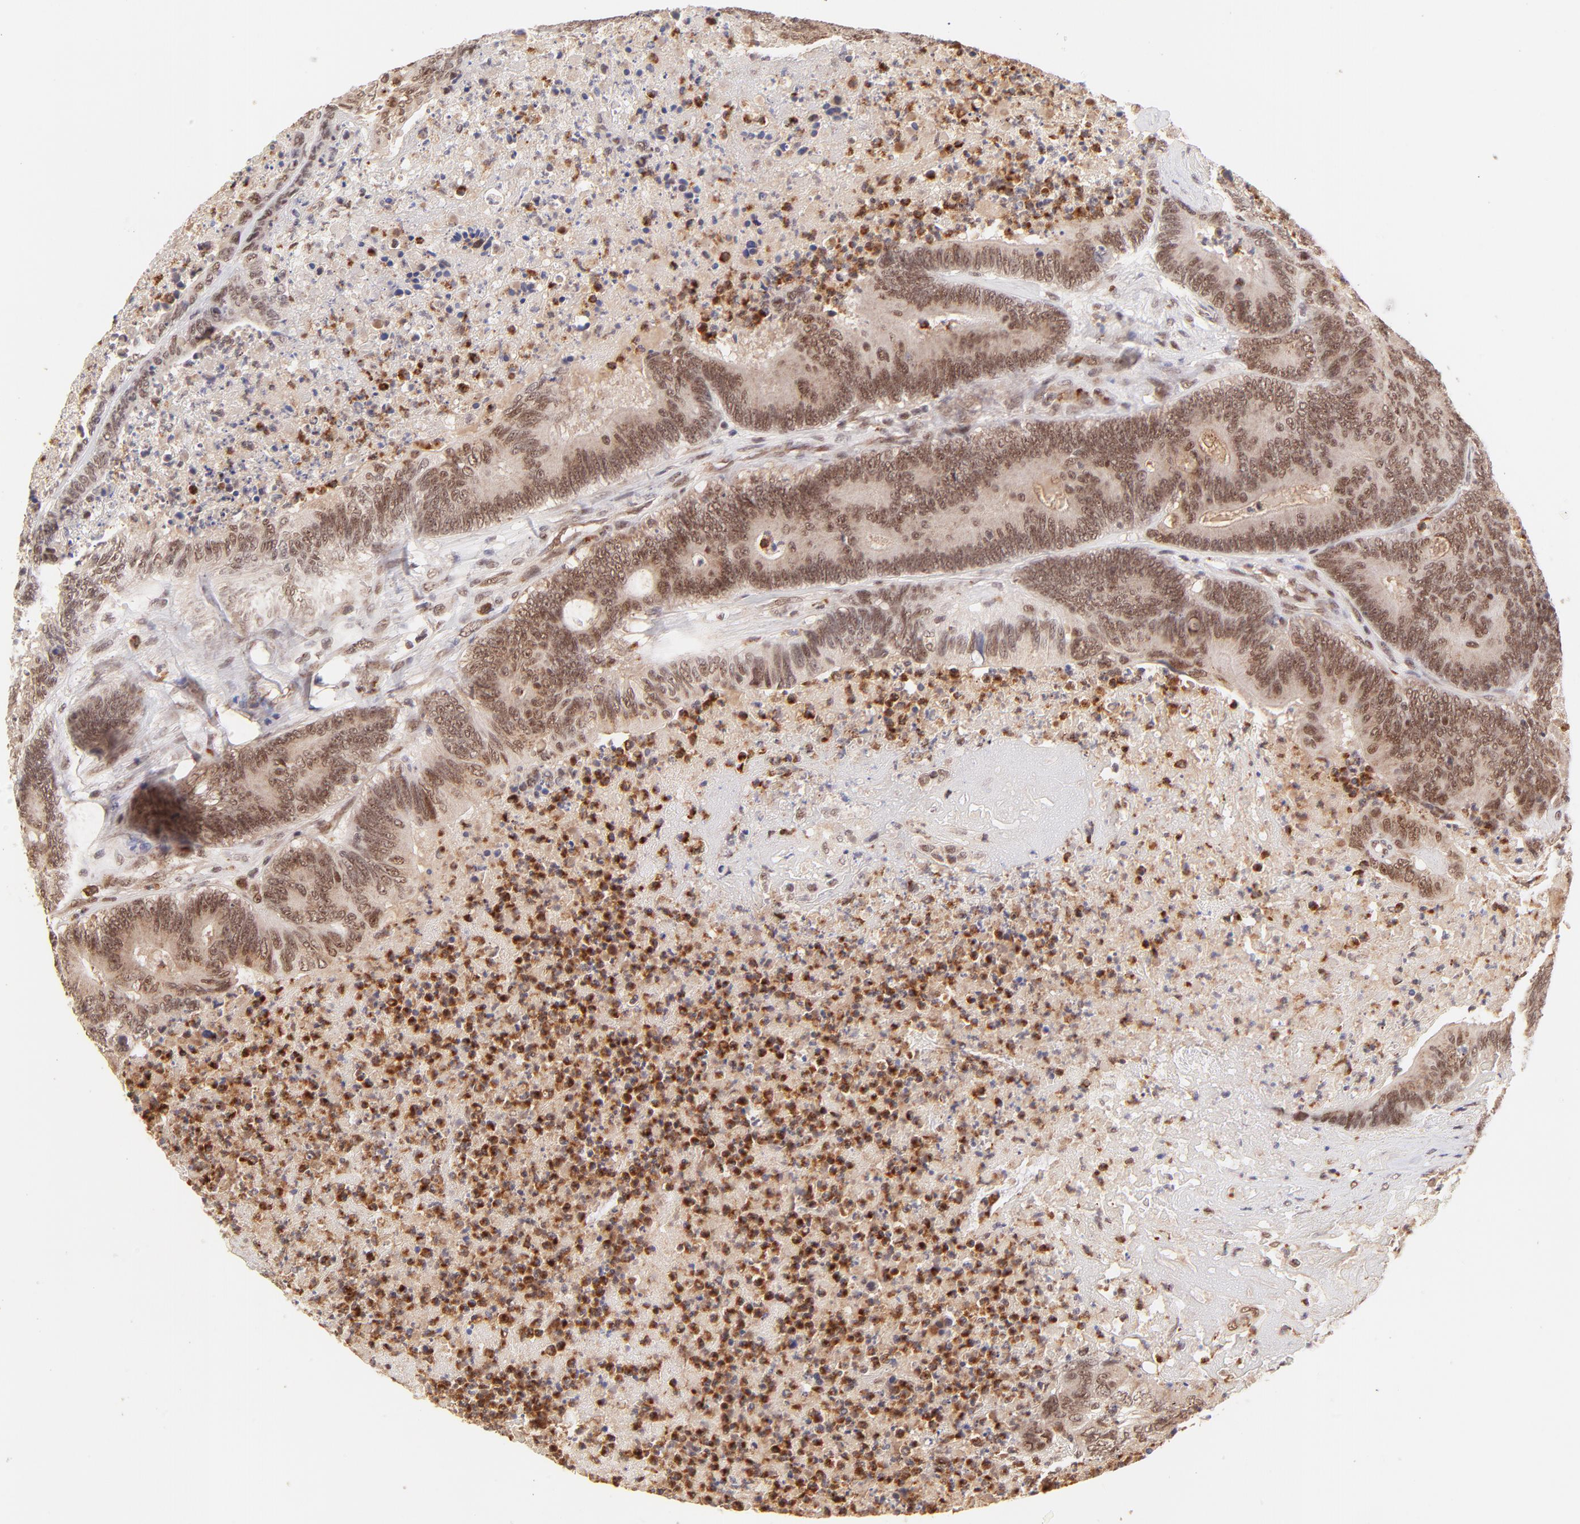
{"staining": {"intensity": "moderate", "quantity": ">75%", "location": "nuclear"}, "tissue": "colorectal cancer", "cell_type": "Tumor cells", "image_type": "cancer", "snomed": [{"axis": "morphology", "description": "Adenocarcinoma, NOS"}, {"axis": "topography", "description": "Colon"}], "caption": "Human colorectal cancer (adenocarcinoma) stained with a protein marker shows moderate staining in tumor cells.", "gene": "MED12", "patient": {"sex": "male", "age": 65}}